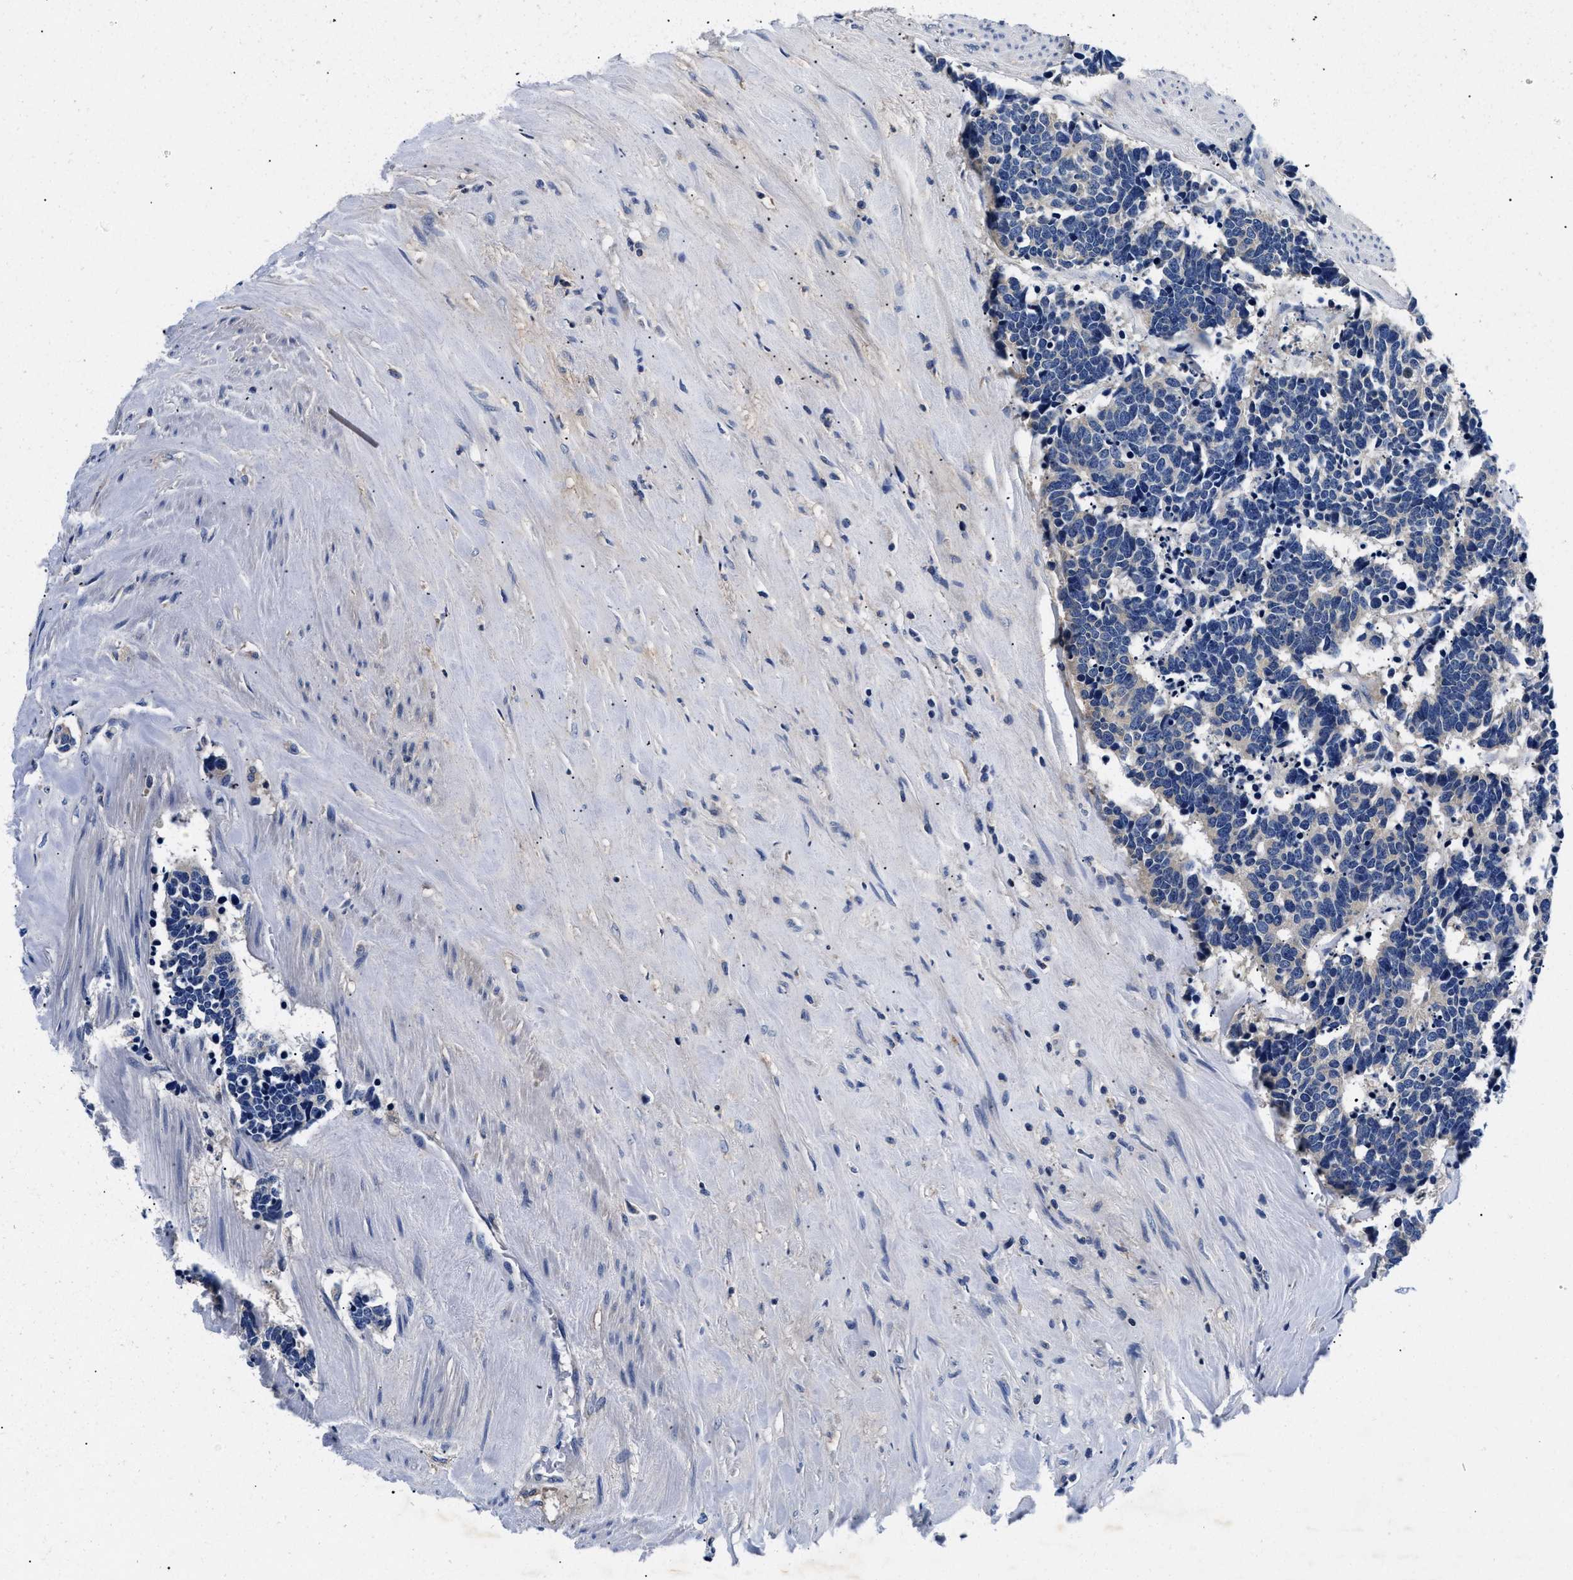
{"staining": {"intensity": "negative", "quantity": "none", "location": "none"}, "tissue": "carcinoid", "cell_type": "Tumor cells", "image_type": "cancer", "snomed": [{"axis": "morphology", "description": "Carcinoma, NOS"}, {"axis": "morphology", "description": "Carcinoid, malignant, NOS"}, {"axis": "topography", "description": "Urinary bladder"}], "caption": "Carcinoid stained for a protein using immunohistochemistry exhibits no expression tumor cells.", "gene": "MEA1", "patient": {"sex": "male", "age": 57}}